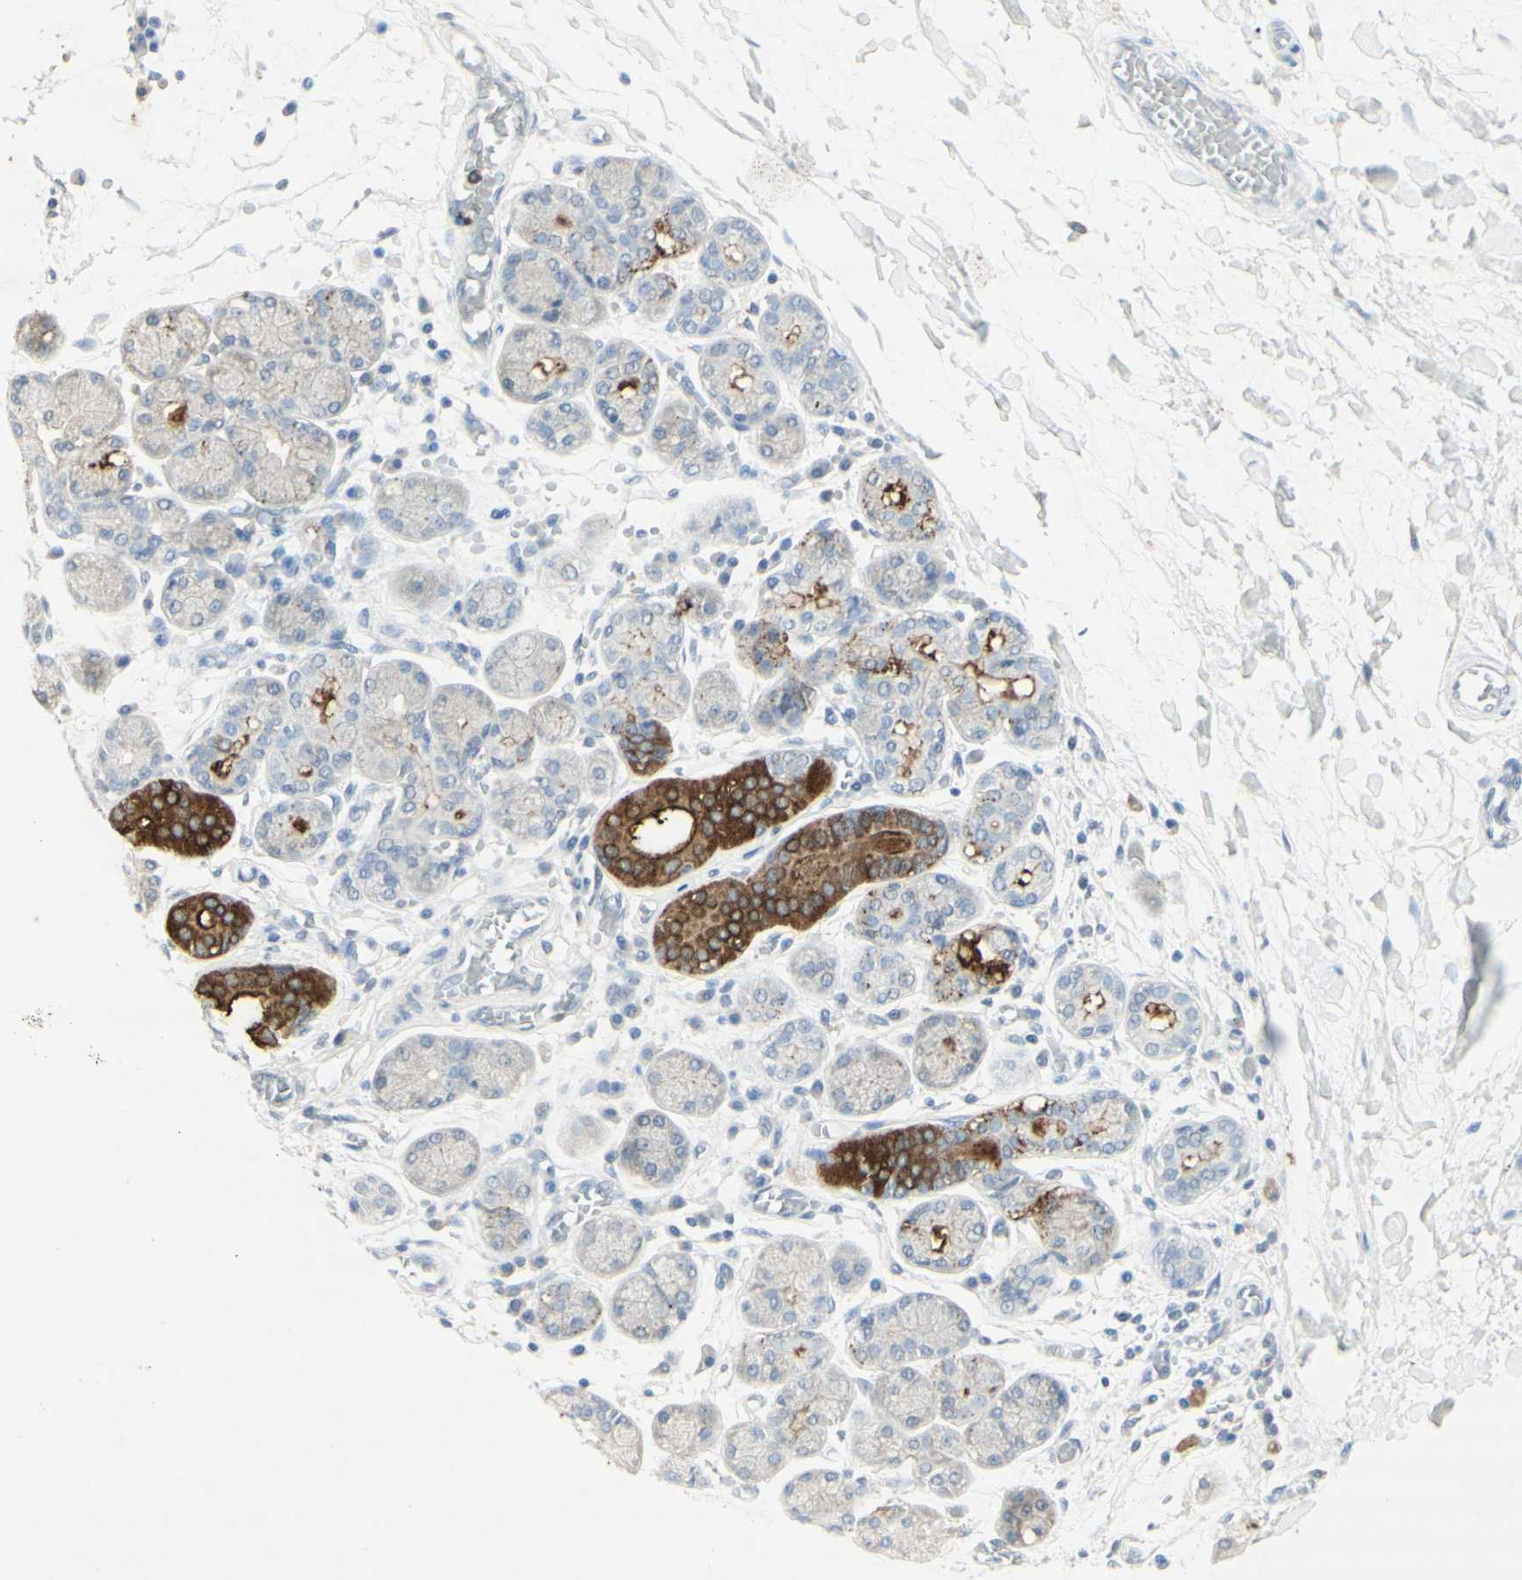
{"staining": {"intensity": "strong", "quantity": "<25%", "location": "cytoplasmic/membranous"}, "tissue": "salivary gland", "cell_type": "Glandular cells", "image_type": "normal", "snomed": [{"axis": "morphology", "description": "Normal tissue, NOS"}, {"axis": "topography", "description": "Salivary gland"}], "caption": "This histopathology image shows immunohistochemistry staining of normal salivary gland, with medium strong cytoplasmic/membranous positivity in approximately <25% of glandular cells.", "gene": "ATP6V1B1", "patient": {"sex": "female", "age": 24}}